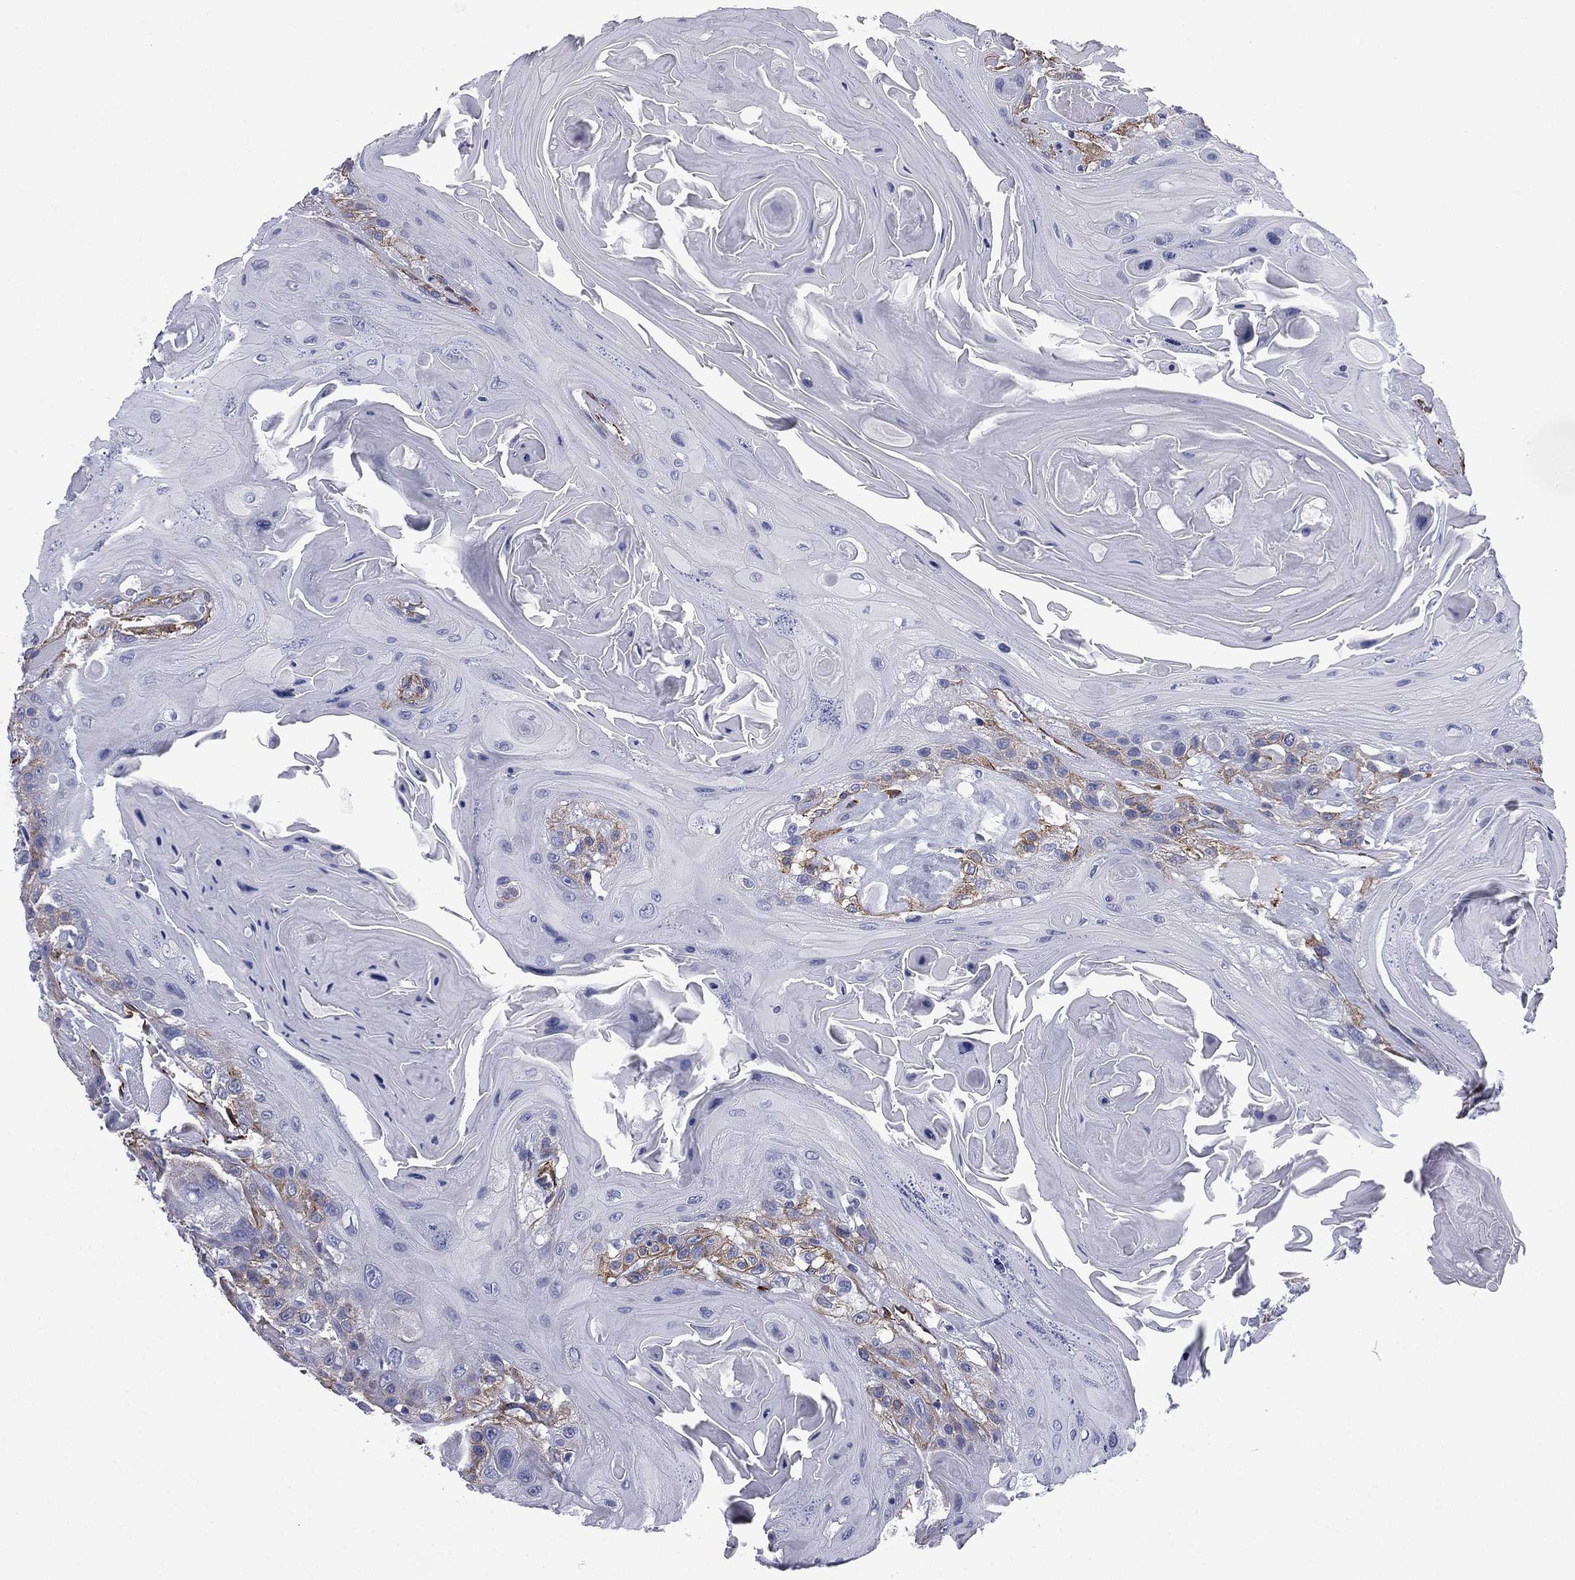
{"staining": {"intensity": "moderate", "quantity": "<25%", "location": "cytoplasmic/membranous"}, "tissue": "head and neck cancer", "cell_type": "Tumor cells", "image_type": "cancer", "snomed": [{"axis": "morphology", "description": "Squamous cell carcinoma, NOS"}, {"axis": "topography", "description": "Head-Neck"}], "caption": "Immunohistochemical staining of squamous cell carcinoma (head and neck) shows low levels of moderate cytoplasmic/membranous staining in approximately <25% of tumor cells.", "gene": "CAVIN3", "patient": {"sex": "female", "age": 59}}